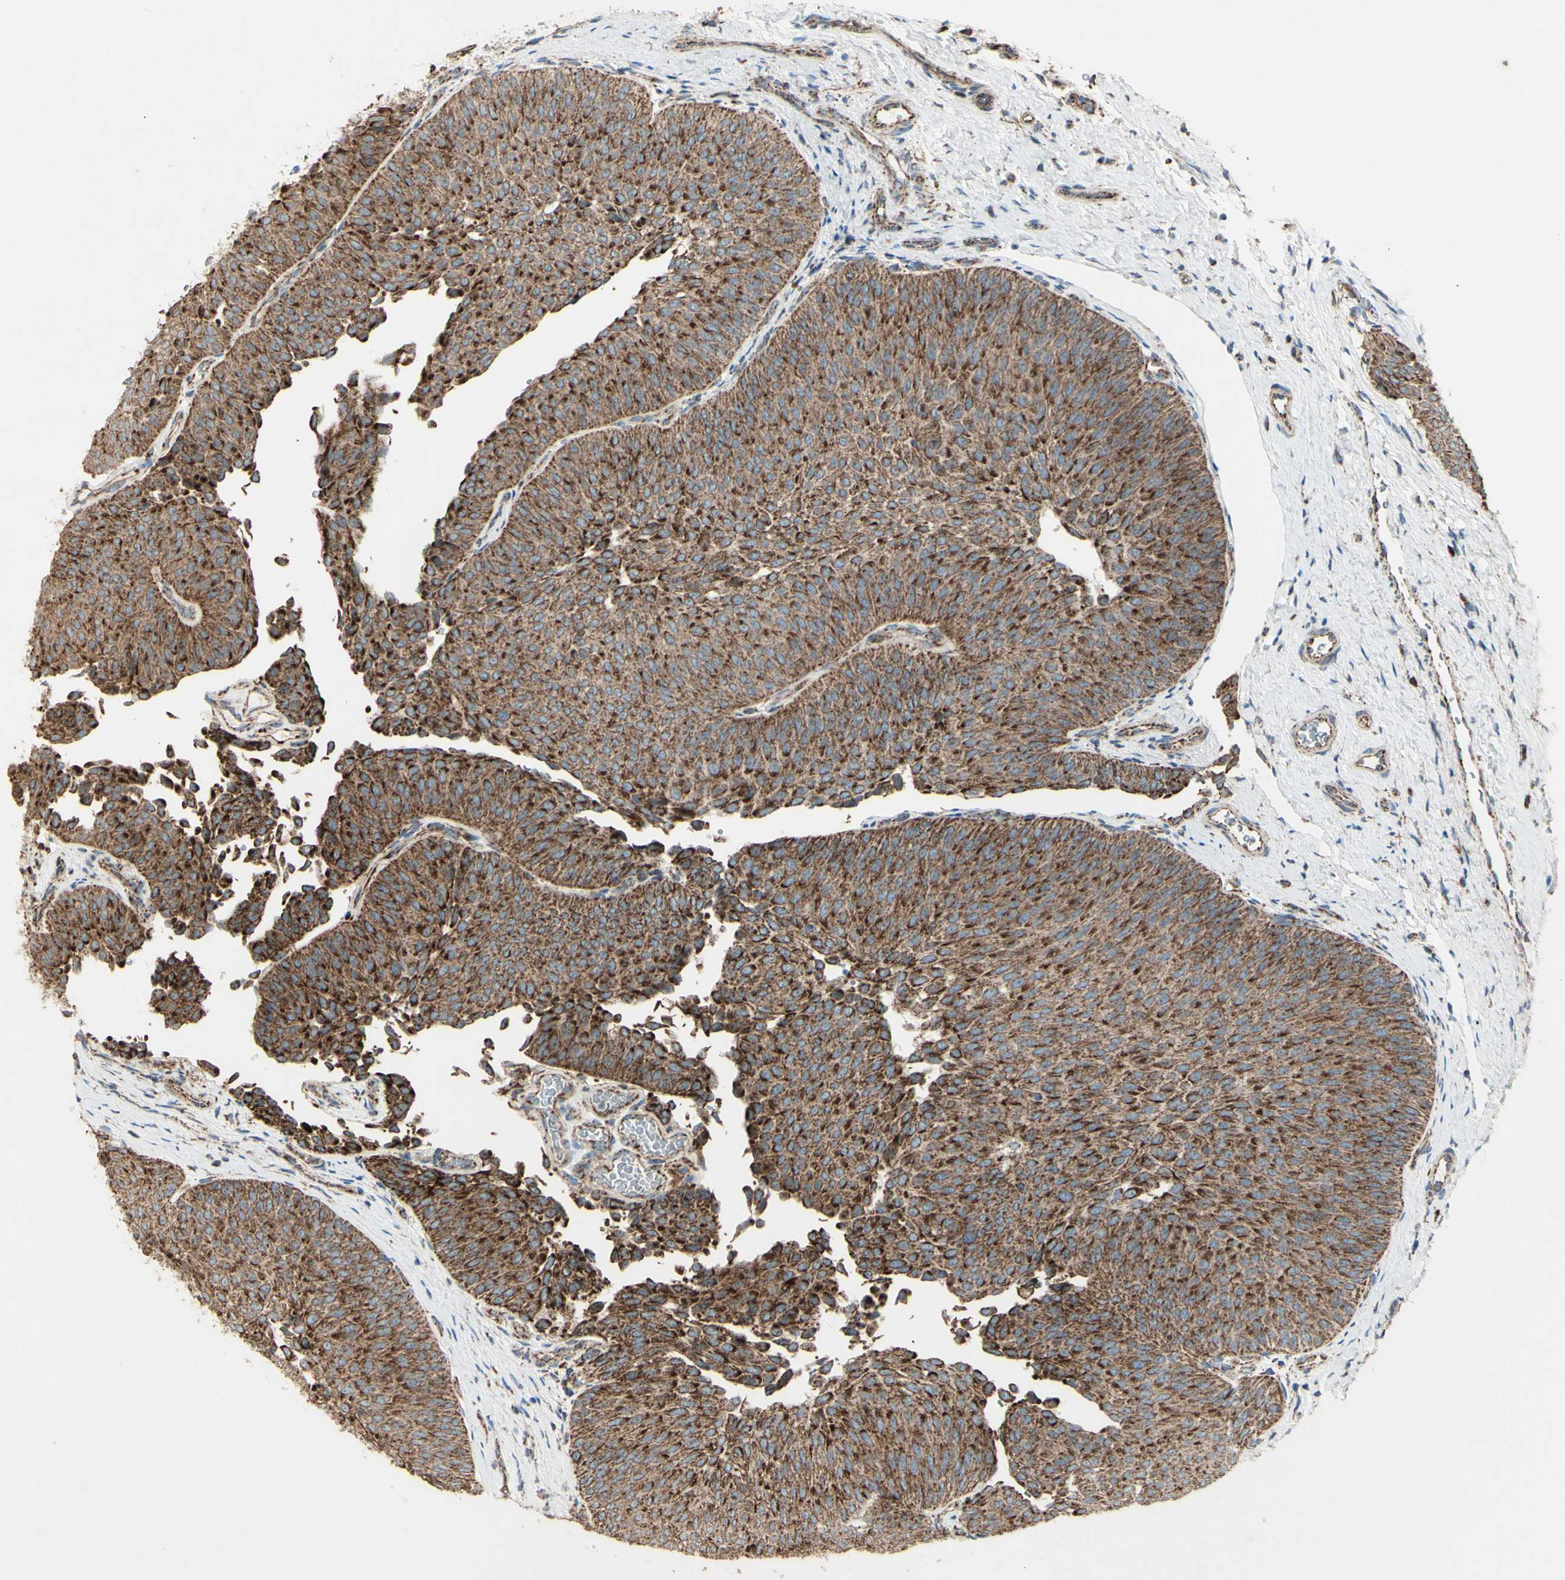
{"staining": {"intensity": "strong", "quantity": ">75%", "location": "cytoplasmic/membranous"}, "tissue": "urothelial cancer", "cell_type": "Tumor cells", "image_type": "cancer", "snomed": [{"axis": "morphology", "description": "Urothelial carcinoma, Low grade"}, {"axis": "topography", "description": "Urinary bladder"}], "caption": "Urothelial carcinoma (low-grade) tissue reveals strong cytoplasmic/membranous staining in approximately >75% of tumor cells", "gene": "RHOT1", "patient": {"sex": "female", "age": 60}}